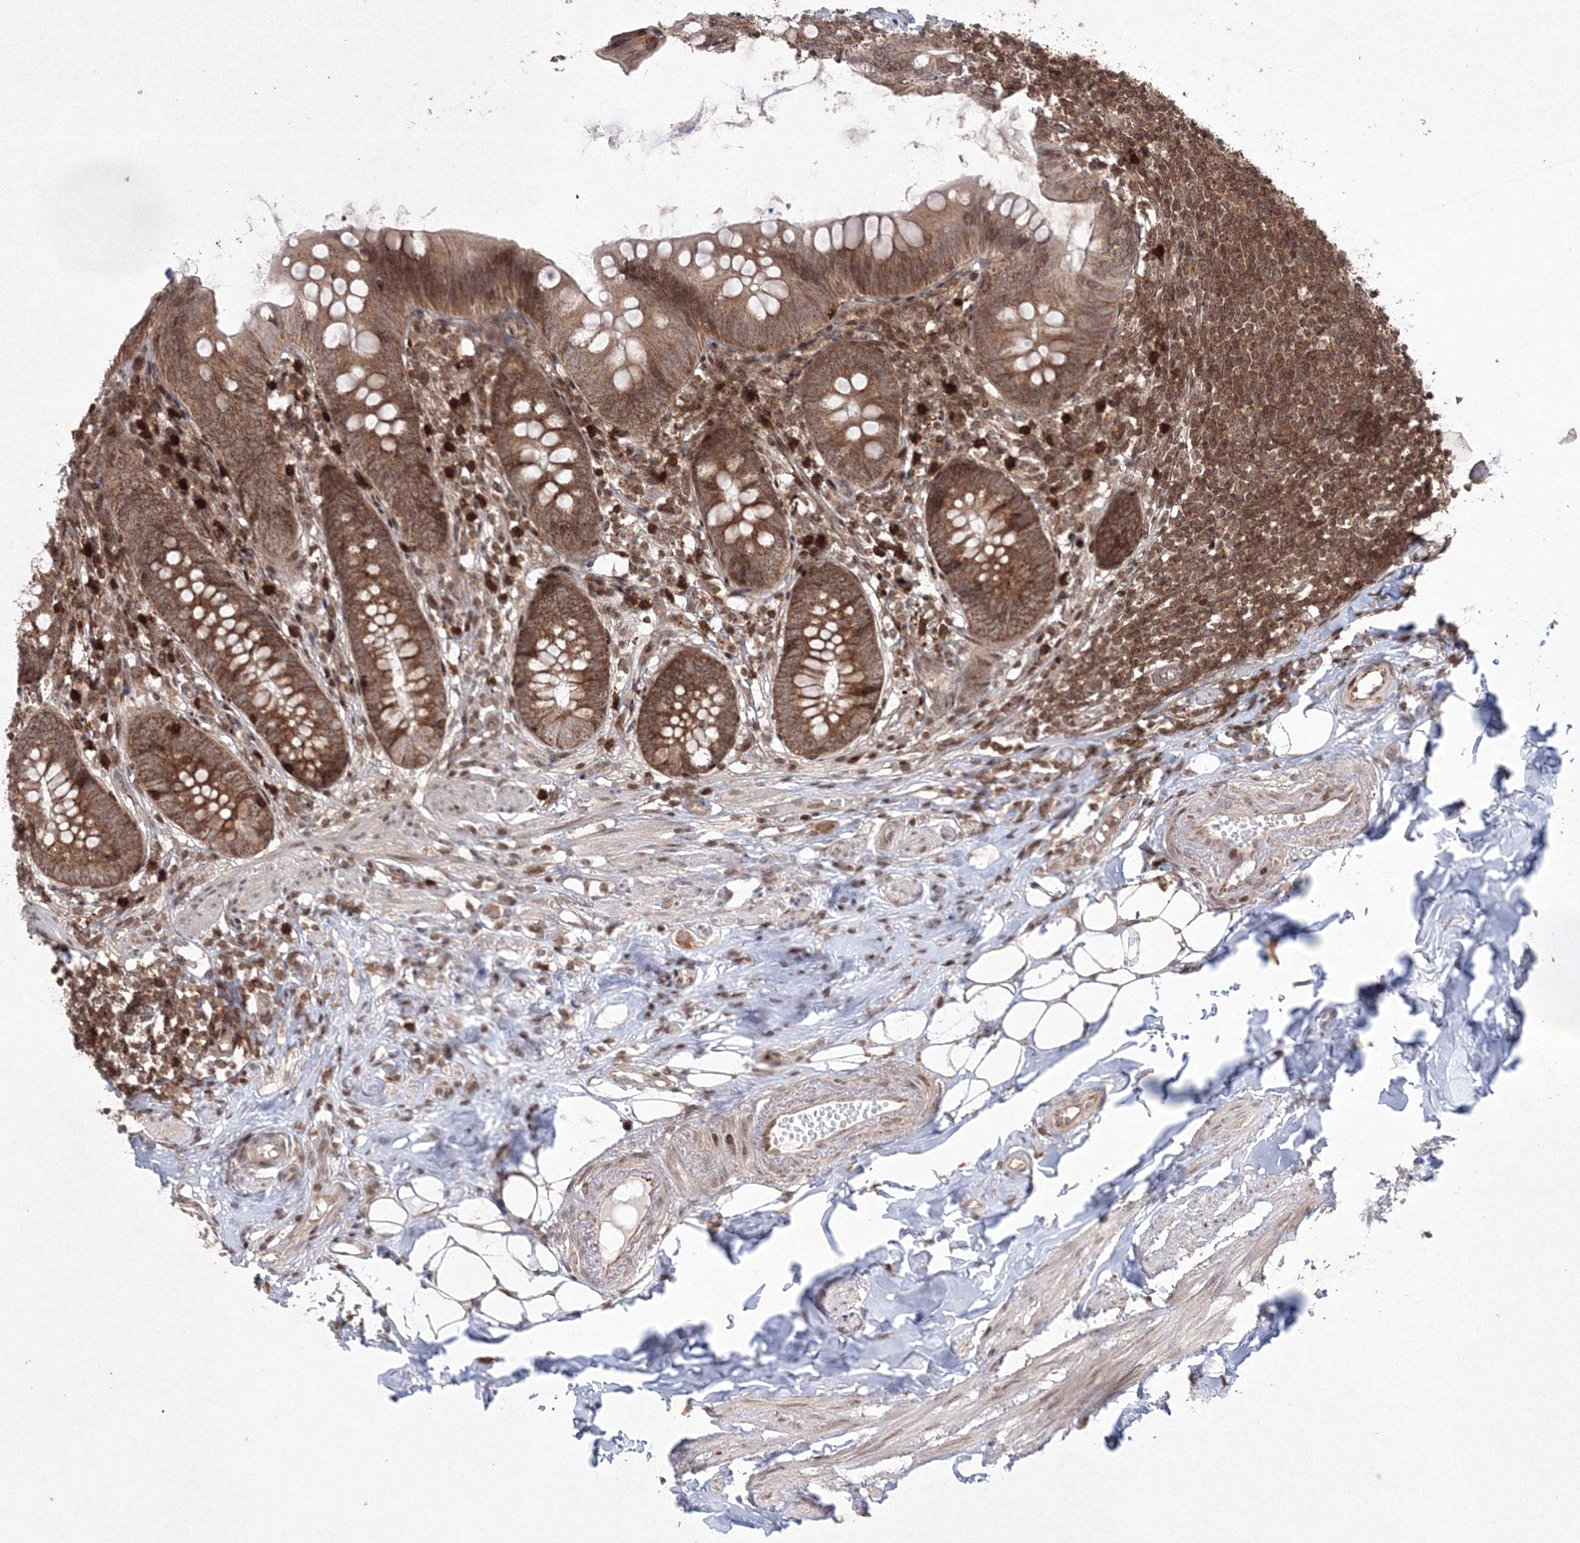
{"staining": {"intensity": "strong", "quantity": ">75%", "location": "cytoplasmic/membranous,nuclear"}, "tissue": "appendix", "cell_type": "Glandular cells", "image_type": "normal", "snomed": [{"axis": "morphology", "description": "Normal tissue, NOS"}, {"axis": "topography", "description": "Appendix"}], "caption": "This micrograph displays IHC staining of benign human appendix, with high strong cytoplasmic/membranous,nuclear expression in approximately >75% of glandular cells.", "gene": "MKRN2", "patient": {"sex": "female", "age": 62}}